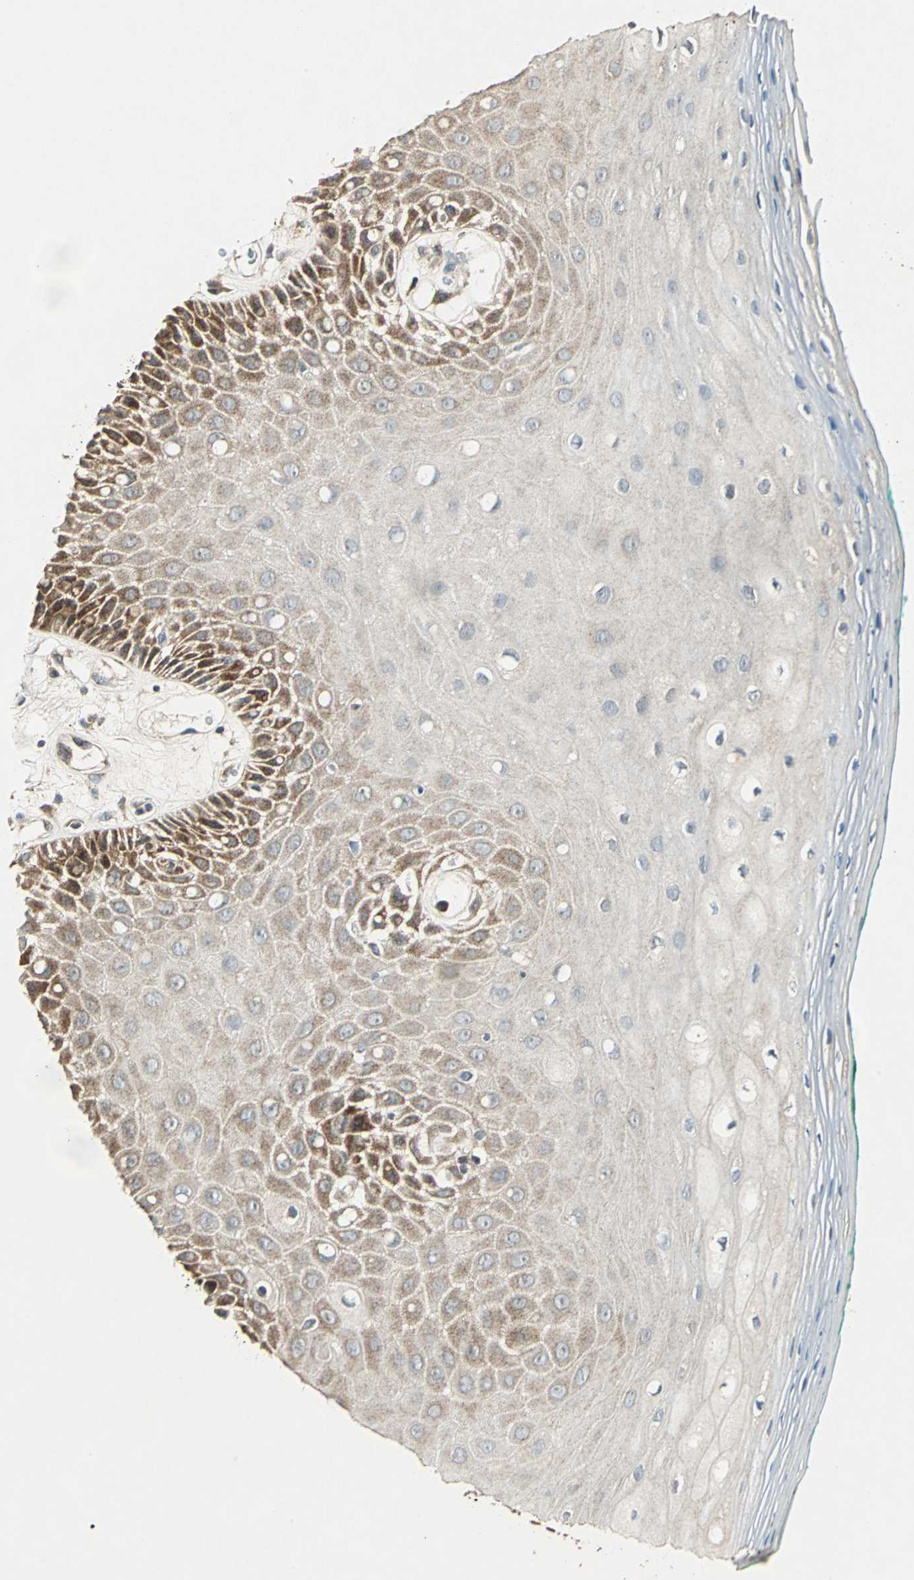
{"staining": {"intensity": "moderate", "quantity": "<25%", "location": "cytoplasmic/membranous"}, "tissue": "oral mucosa", "cell_type": "Squamous epithelial cells", "image_type": "normal", "snomed": [{"axis": "morphology", "description": "Normal tissue, NOS"}, {"axis": "morphology", "description": "Squamous cell carcinoma, NOS"}, {"axis": "topography", "description": "Skeletal muscle"}, {"axis": "topography", "description": "Oral tissue"}, {"axis": "topography", "description": "Head-Neck"}], "caption": "Unremarkable oral mucosa was stained to show a protein in brown. There is low levels of moderate cytoplasmic/membranous staining in approximately <25% of squamous epithelial cells. (brown staining indicates protein expression, while blue staining denotes nuclei).", "gene": "AHSA1", "patient": {"sex": "female", "age": 84}}